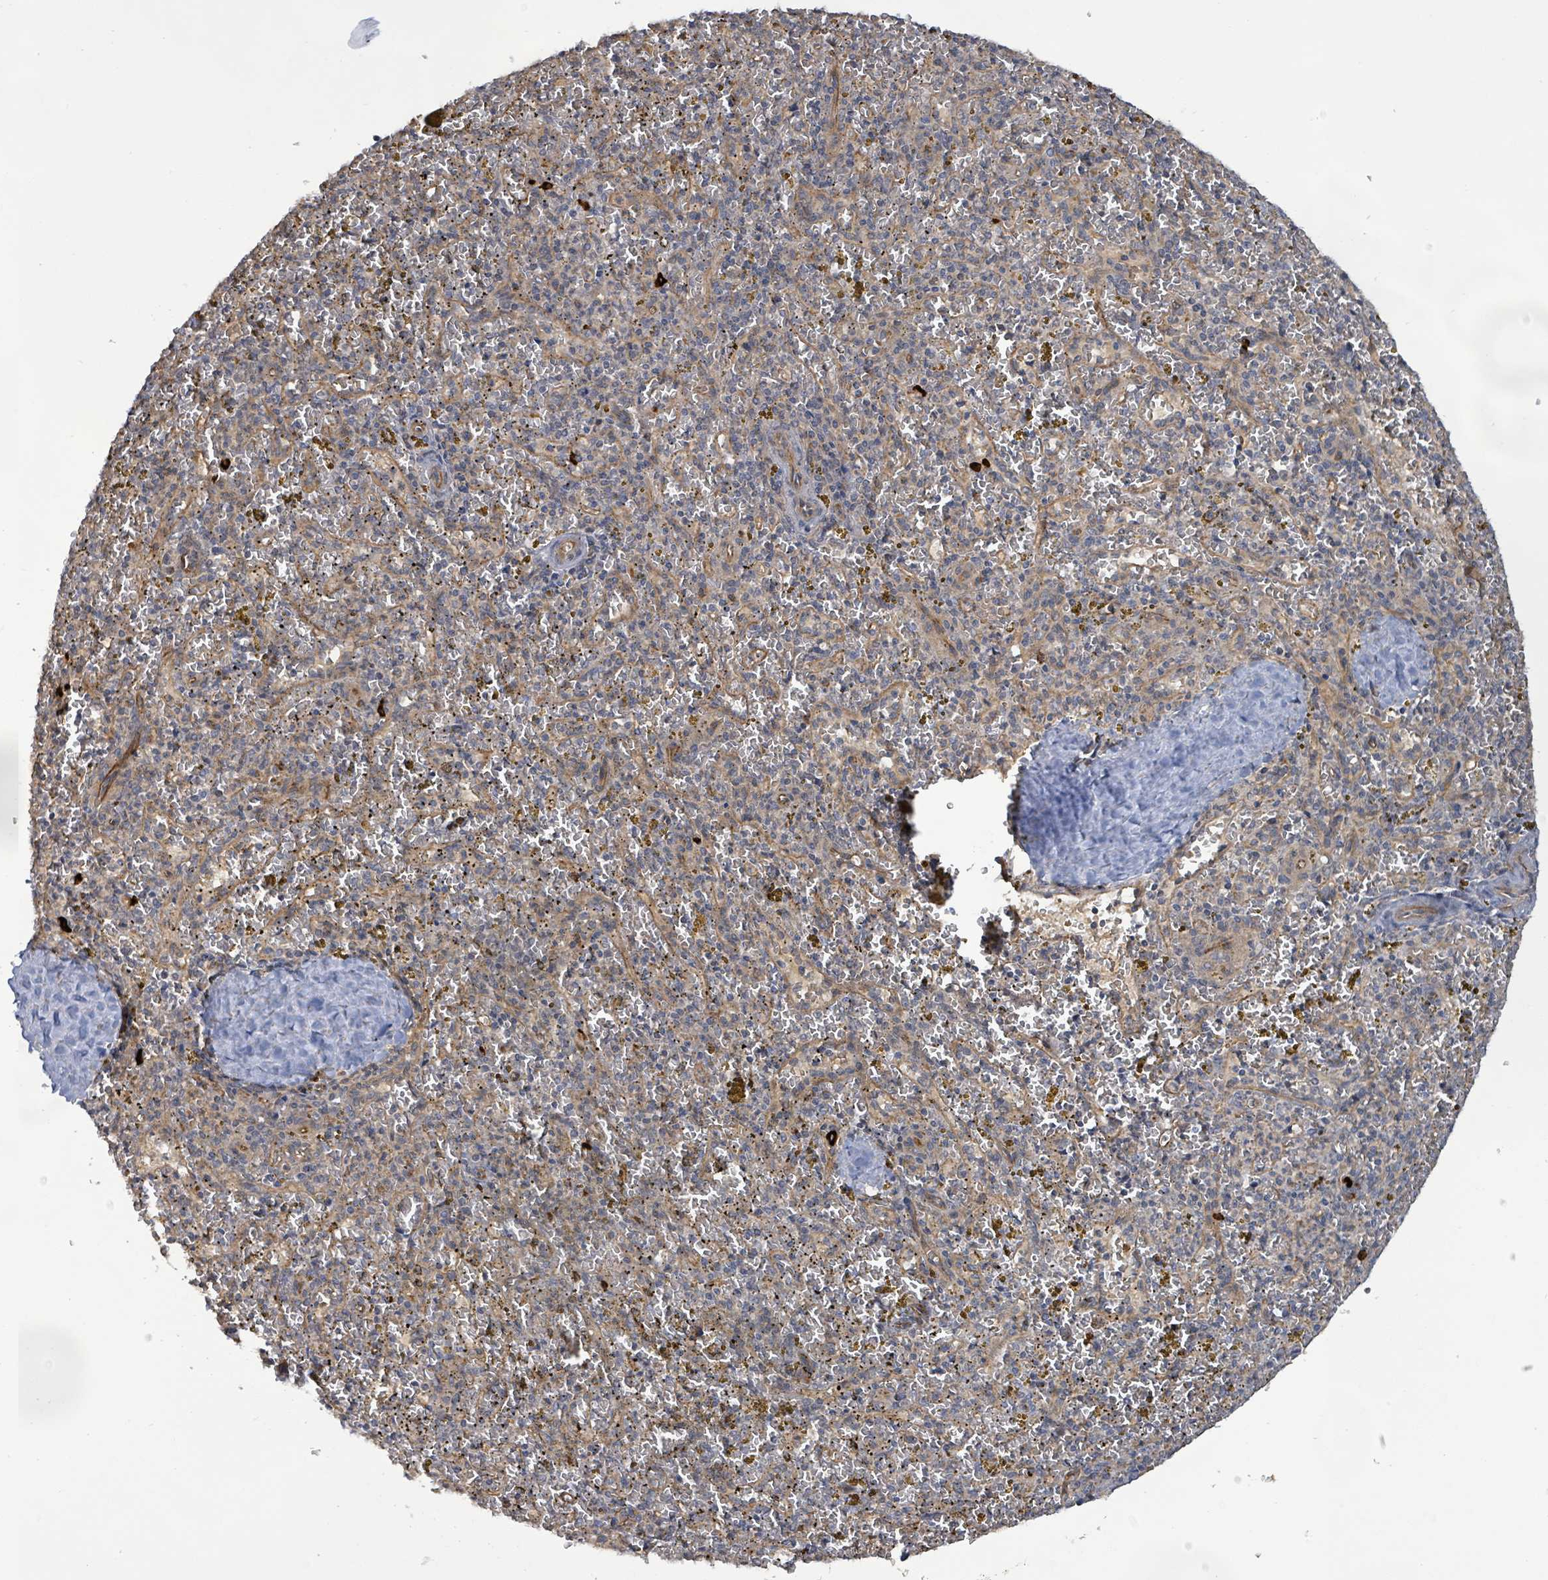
{"staining": {"intensity": "weak", "quantity": "<25%", "location": "cytoplasmic/membranous"}, "tissue": "spleen", "cell_type": "Cells in red pulp", "image_type": "normal", "snomed": [{"axis": "morphology", "description": "Normal tissue, NOS"}, {"axis": "topography", "description": "Spleen"}], "caption": "The micrograph demonstrates no significant positivity in cells in red pulp of spleen.", "gene": "KBTBD11", "patient": {"sex": "male", "age": 57}}